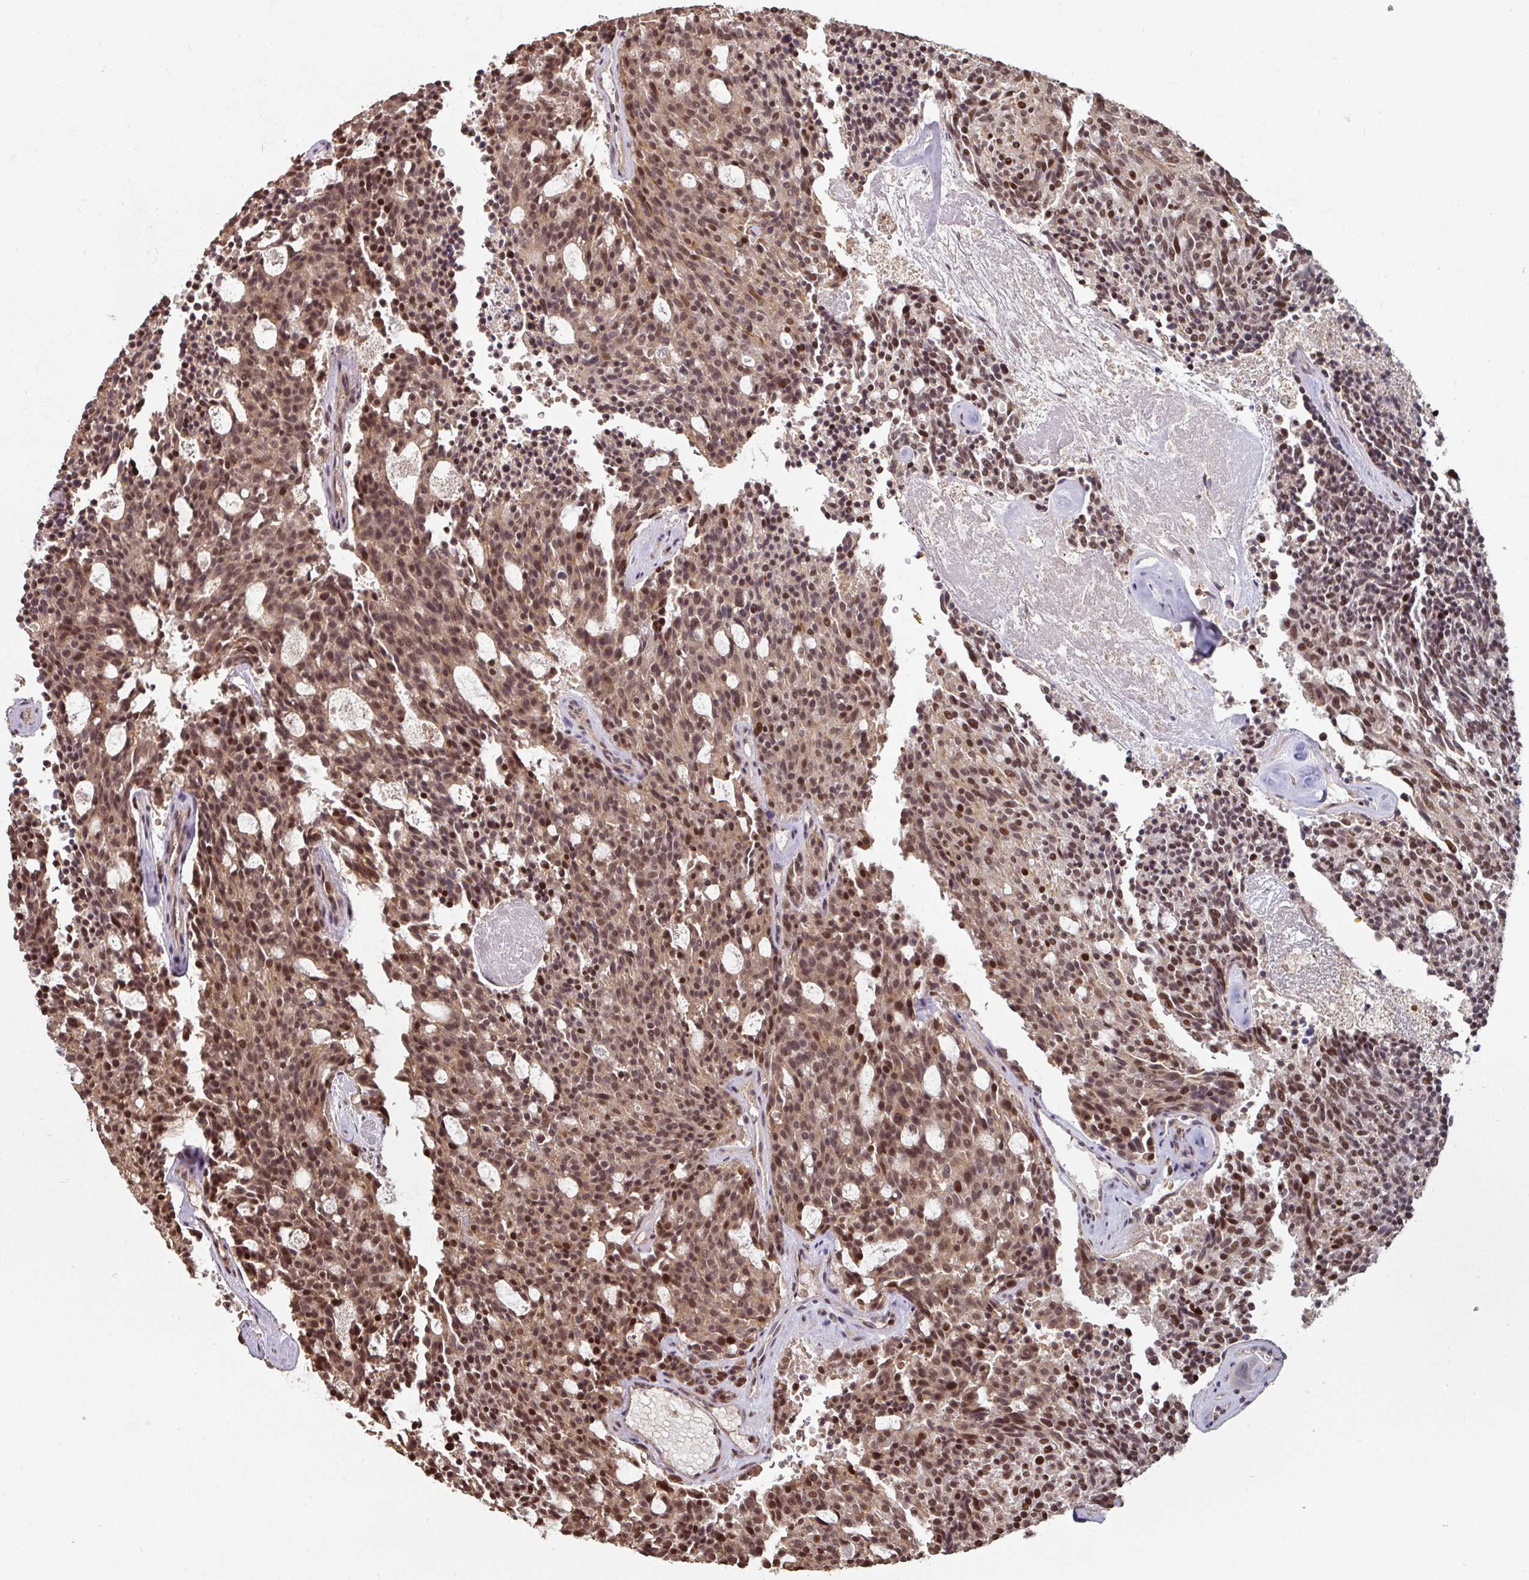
{"staining": {"intensity": "strong", "quantity": ">75%", "location": "cytoplasmic/membranous,nuclear"}, "tissue": "carcinoid", "cell_type": "Tumor cells", "image_type": "cancer", "snomed": [{"axis": "morphology", "description": "Carcinoid, malignant, NOS"}, {"axis": "topography", "description": "Pancreas"}], "caption": "Immunohistochemistry of human carcinoid exhibits high levels of strong cytoplasmic/membranous and nuclear expression in approximately >75% of tumor cells.", "gene": "POLD1", "patient": {"sex": "female", "age": 54}}